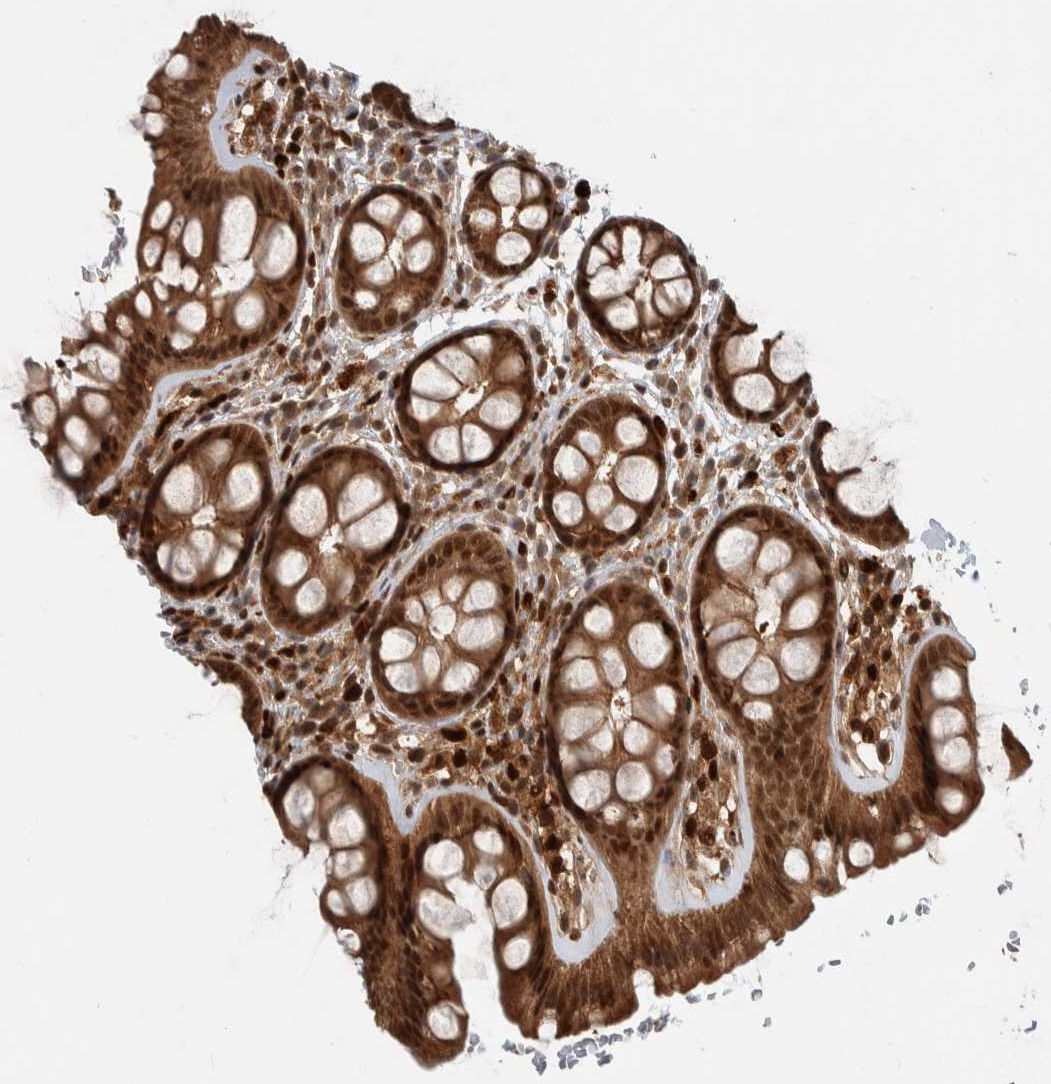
{"staining": {"intensity": "strong", "quantity": ">75%", "location": "cytoplasmic/membranous,nuclear"}, "tissue": "colon", "cell_type": "Endothelial cells", "image_type": "normal", "snomed": [{"axis": "morphology", "description": "Normal tissue, NOS"}, {"axis": "topography", "description": "Colon"}], "caption": "Endothelial cells show high levels of strong cytoplasmic/membranous,nuclear expression in approximately >75% of cells in normal human colon.", "gene": "RPS6KA4", "patient": {"sex": "female", "age": 56}}